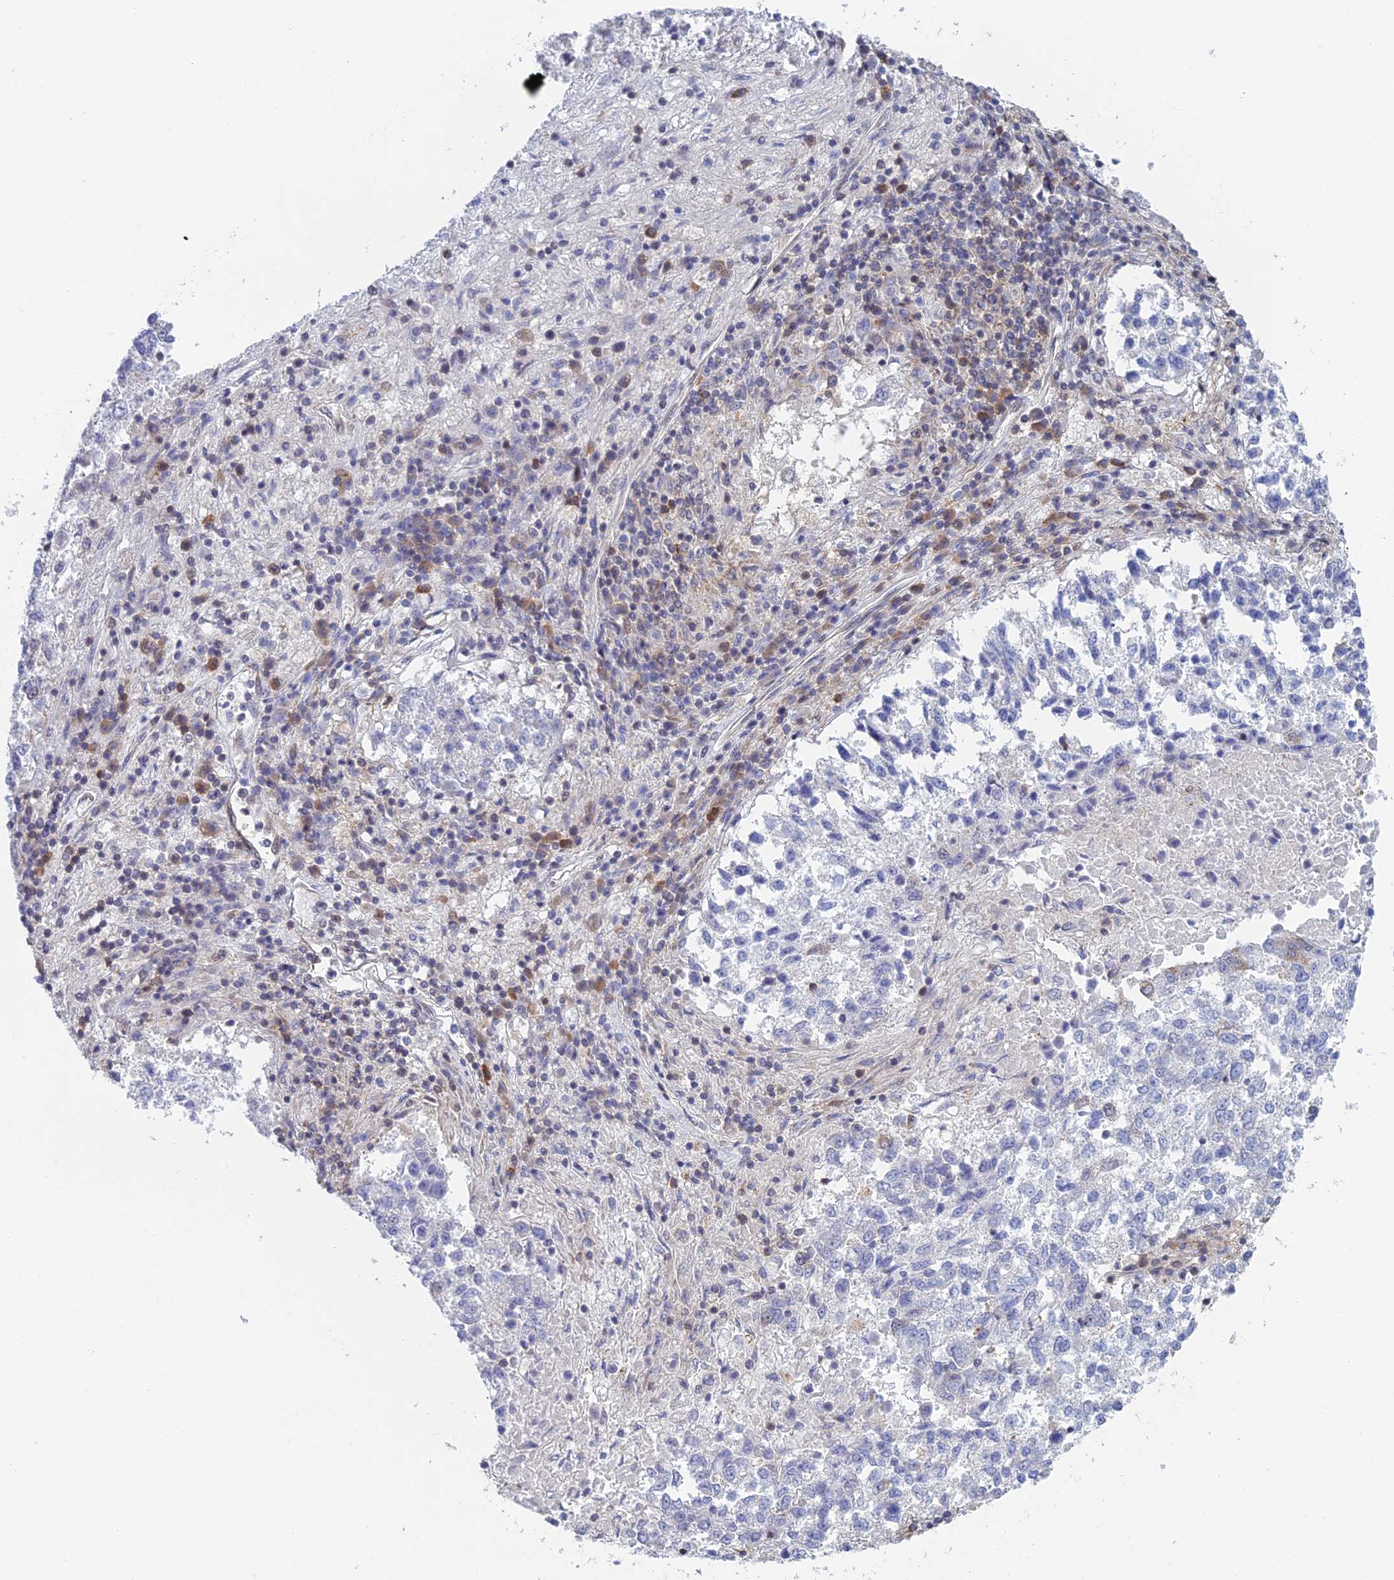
{"staining": {"intensity": "negative", "quantity": "none", "location": "none"}, "tissue": "lung cancer", "cell_type": "Tumor cells", "image_type": "cancer", "snomed": [{"axis": "morphology", "description": "Squamous cell carcinoma, NOS"}, {"axis": "topography", "description": "Lung"}], "caption": "Squamous cell carcinoma (lung) was stained to show a protein in brown. There is no significant staining in tumor cells.", "gene": "SRA1", "patient": {"sex": "male", "age": 73}}